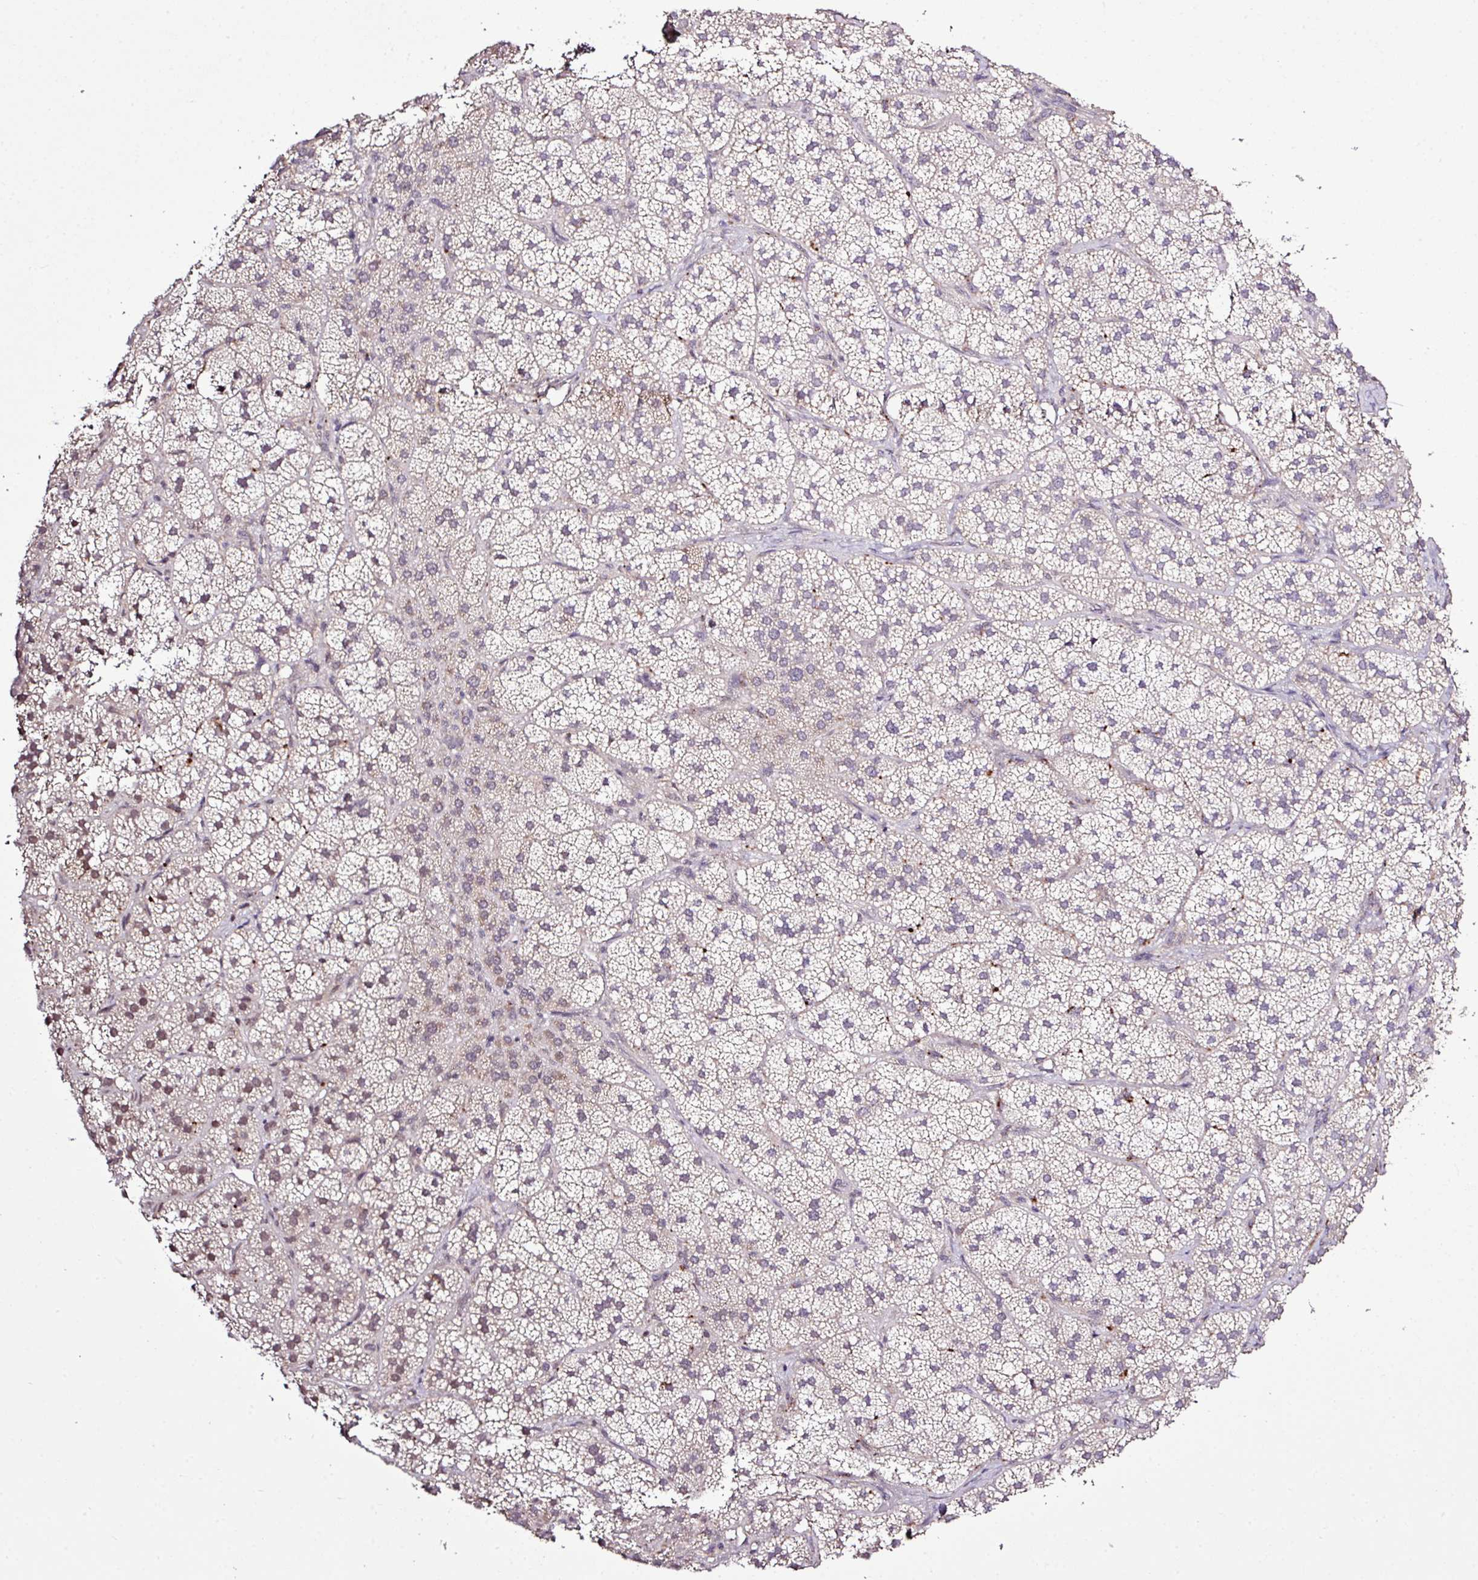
{"staining": {"intensity": "moderate", "quantity": "25%-75%", "location": "cytoplasmic/membranous,nuclear"}, "tissue": "adrenal gland", "cell_type": "Glandular cells", "image_type": "normal", "snomed": [{"axis": "morphology", "description": "Normal tissue, NOS"}, {"axis": "topography", "description": "Adrenal gland"}], "caption": "This is a histology image of immunohistochemistry (IHC) staining of normal adrenal gland, which shows moderate staining in the cytoplasmic/membranous,nuclear of glandular cells.", "gene": "SMCO4", "patient": {"sex": "female", "age": 58}}